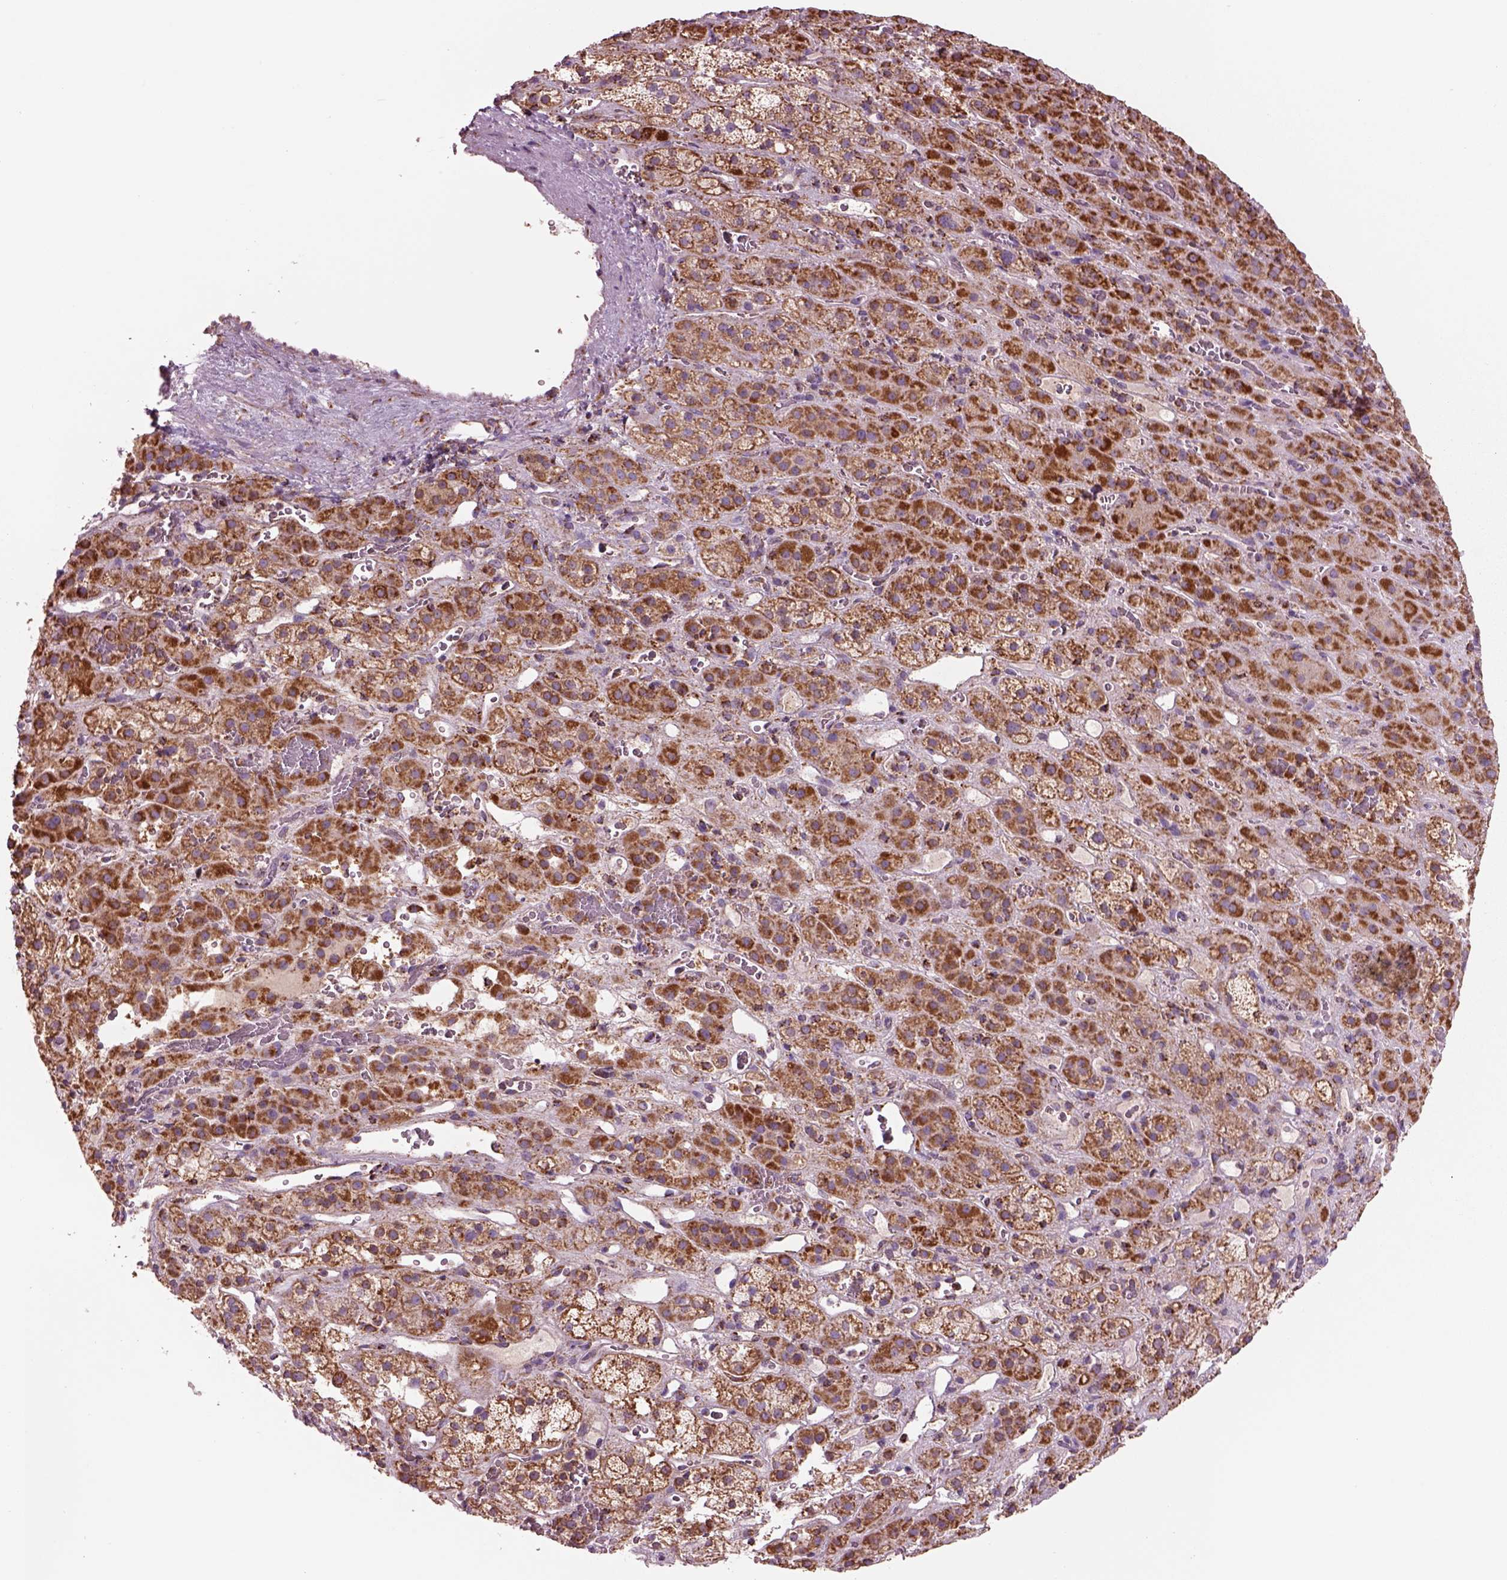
{"staining": {"intensity": "strong", "quantity": "25%-75%", "location": "cytoplasmic/membranous"}, "tissue": "adrenal gland", "cell_type": "Glandular cells", "image_type": "normal", "snomed": [{"axis": "morphology", "description": "Normal tissue, NOS"}, {"axis": "topography", "description": "Adrenal gland"}], "caption": "A high amount of strong cytoplasmic/membranous positivity is seen in about 25%-75% of glandular cells in benign adrenal gland.", "gene": "SLC25A24", "patient": {"sex": "male", "age": 57}}